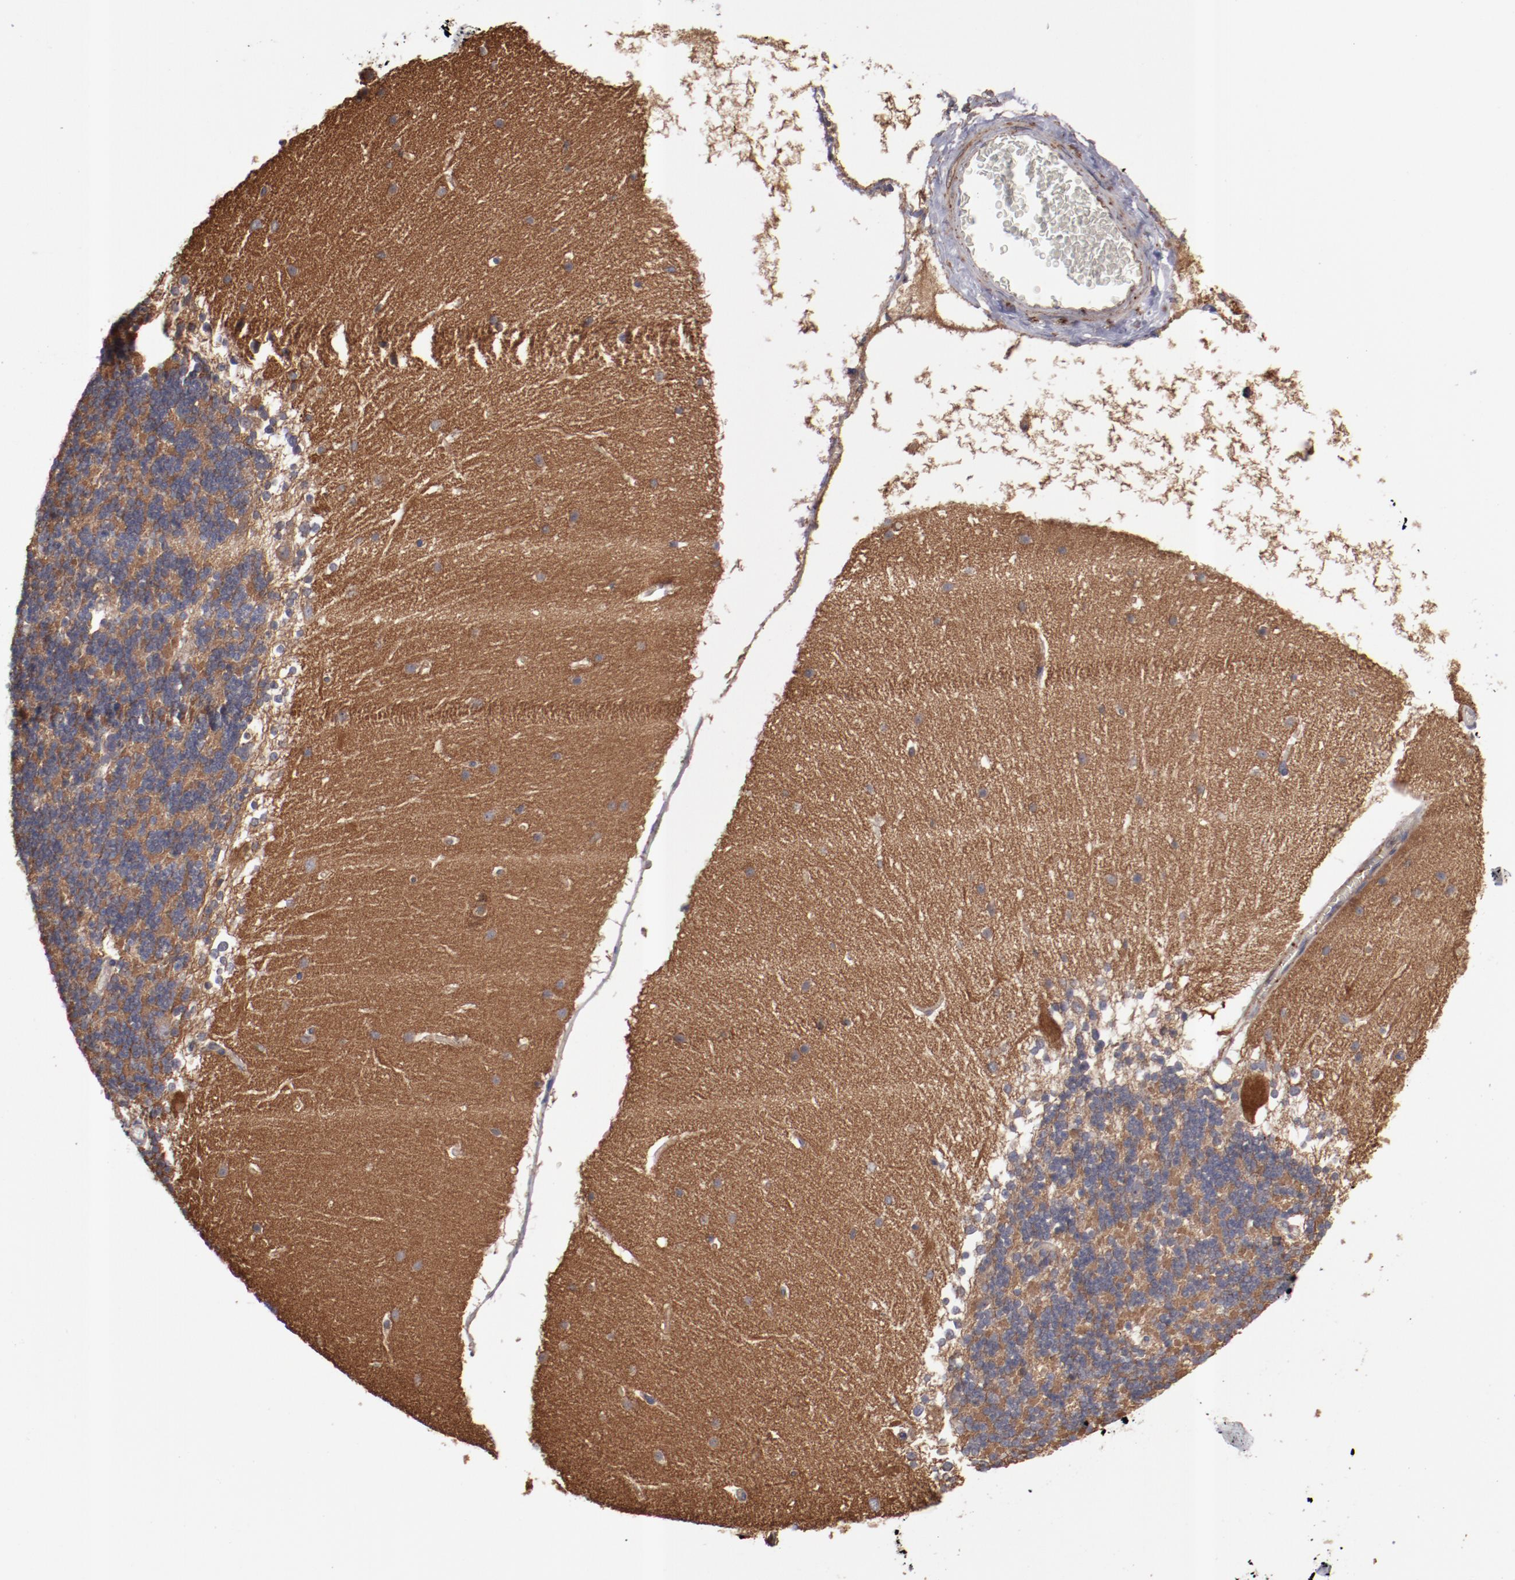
{"staining": {"intensity": "moderate", "quantity": "25%-75%", "location": "cytoplasmic/membranous"}, "tissue": "cerebellum", "cell_type": "Cells in granular layer", "image_type": "normal", "snomed": [{"axis": "morphology", "description": "Normal tissue, NOS"}, {"axis": "topography", "description": "Cerebellum"}], "caption": "A medium amount of moderate cytoplasmic/membranous staining is appreciated in approximately 25%-75% of cells in granular layer in unremarkable cerebellum.", "gene": "DNAAF2", "patient": {"sex": "female", "age": 19}}